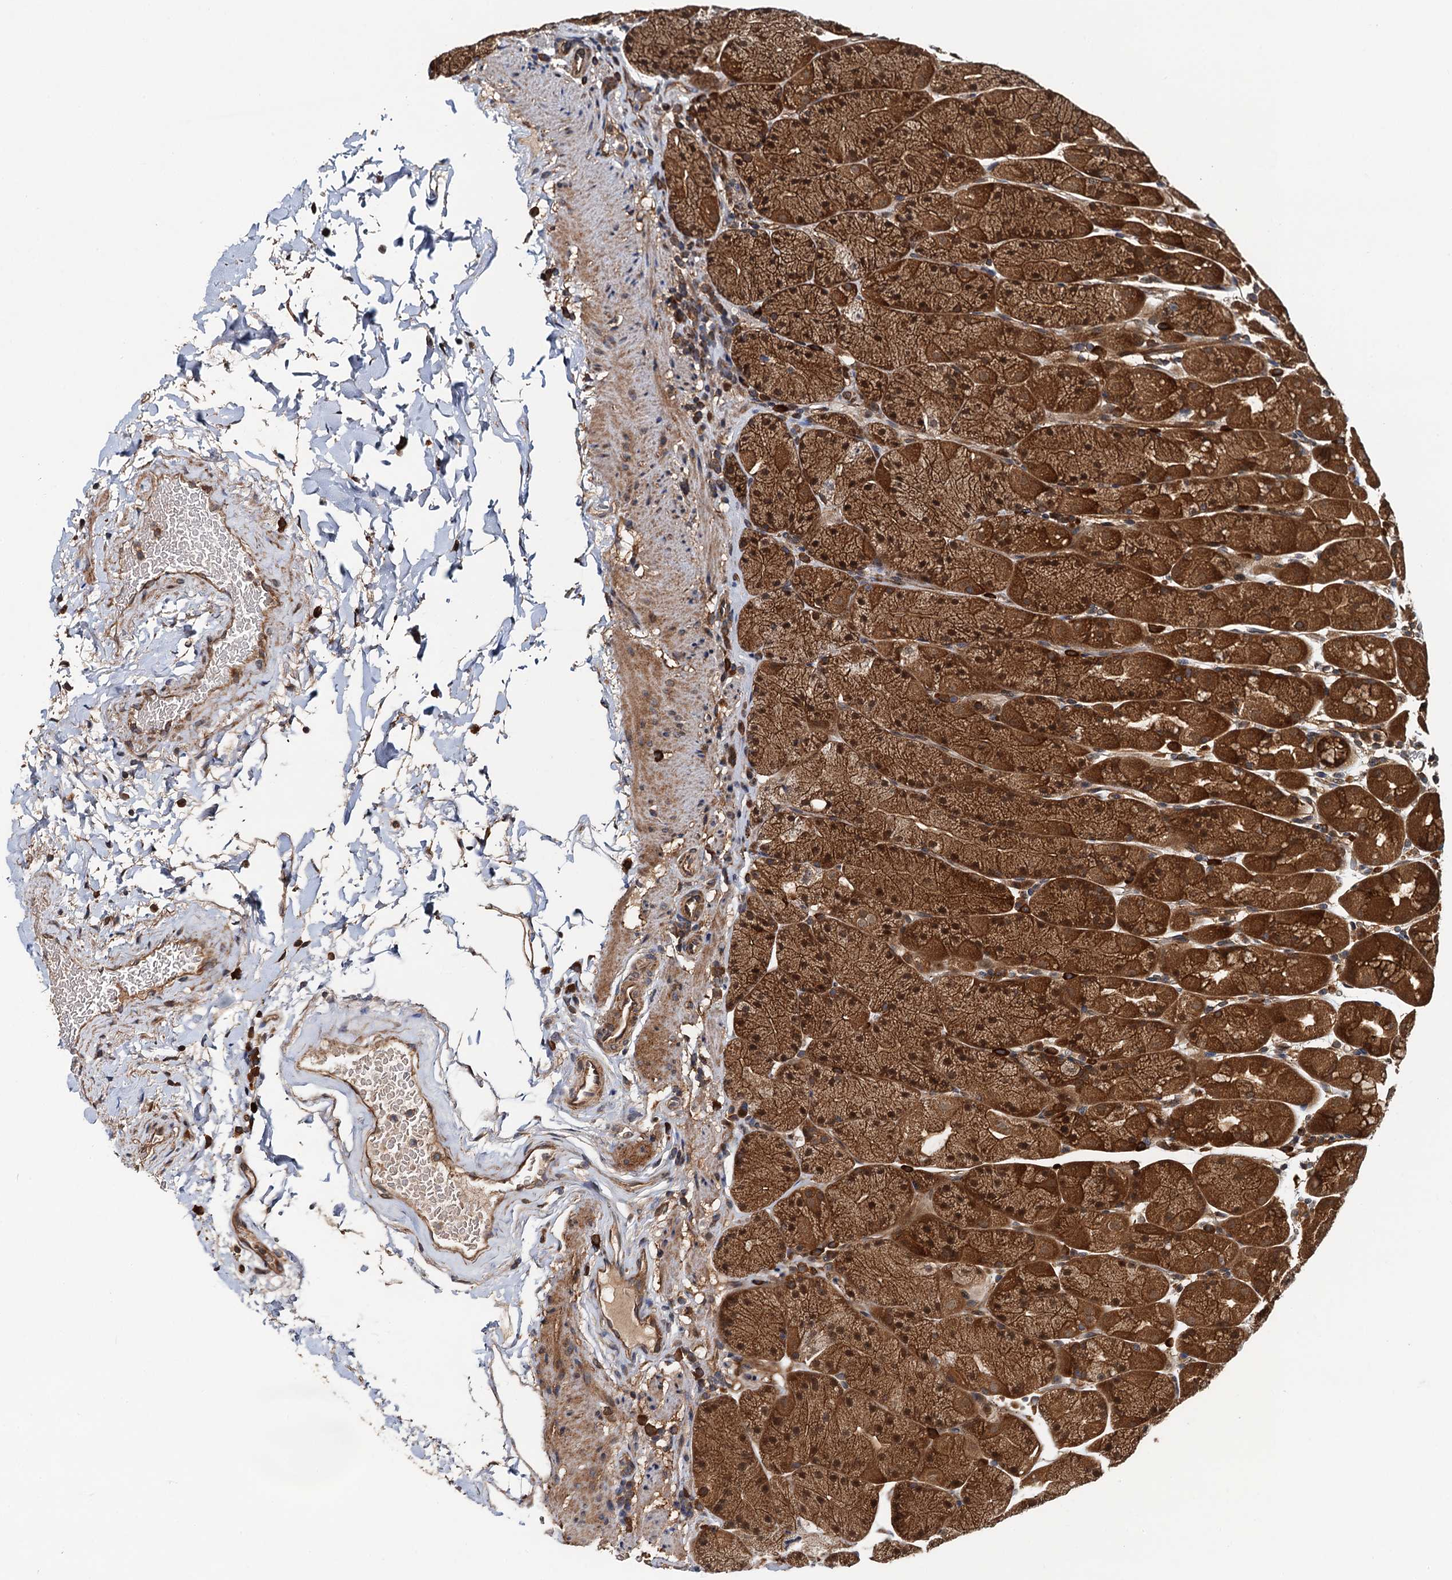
{"staining": {"intensity": "strong", "quantity": ">75%", "location": "cytoplasmic/membranous,nuclear"}, "tissue": "stomach", "cell_type": "Glandular cells", "image_type": "normal", "snomed": [{"axis": "morphology", "description": "Normal tissue, NOS"}, {"axis": "topography", "description": "Stomach, upper"}, {"axis": "topography", "description": "Stomach, lower"}], "caption": "Protein expression analysis of normal human stomach reveals strong cytoplasmic/membranous,nuclear positivity in about >75% of glandular cells.", "gene": "AAGAB", "patient": {"sex": "male", "age": 67}}